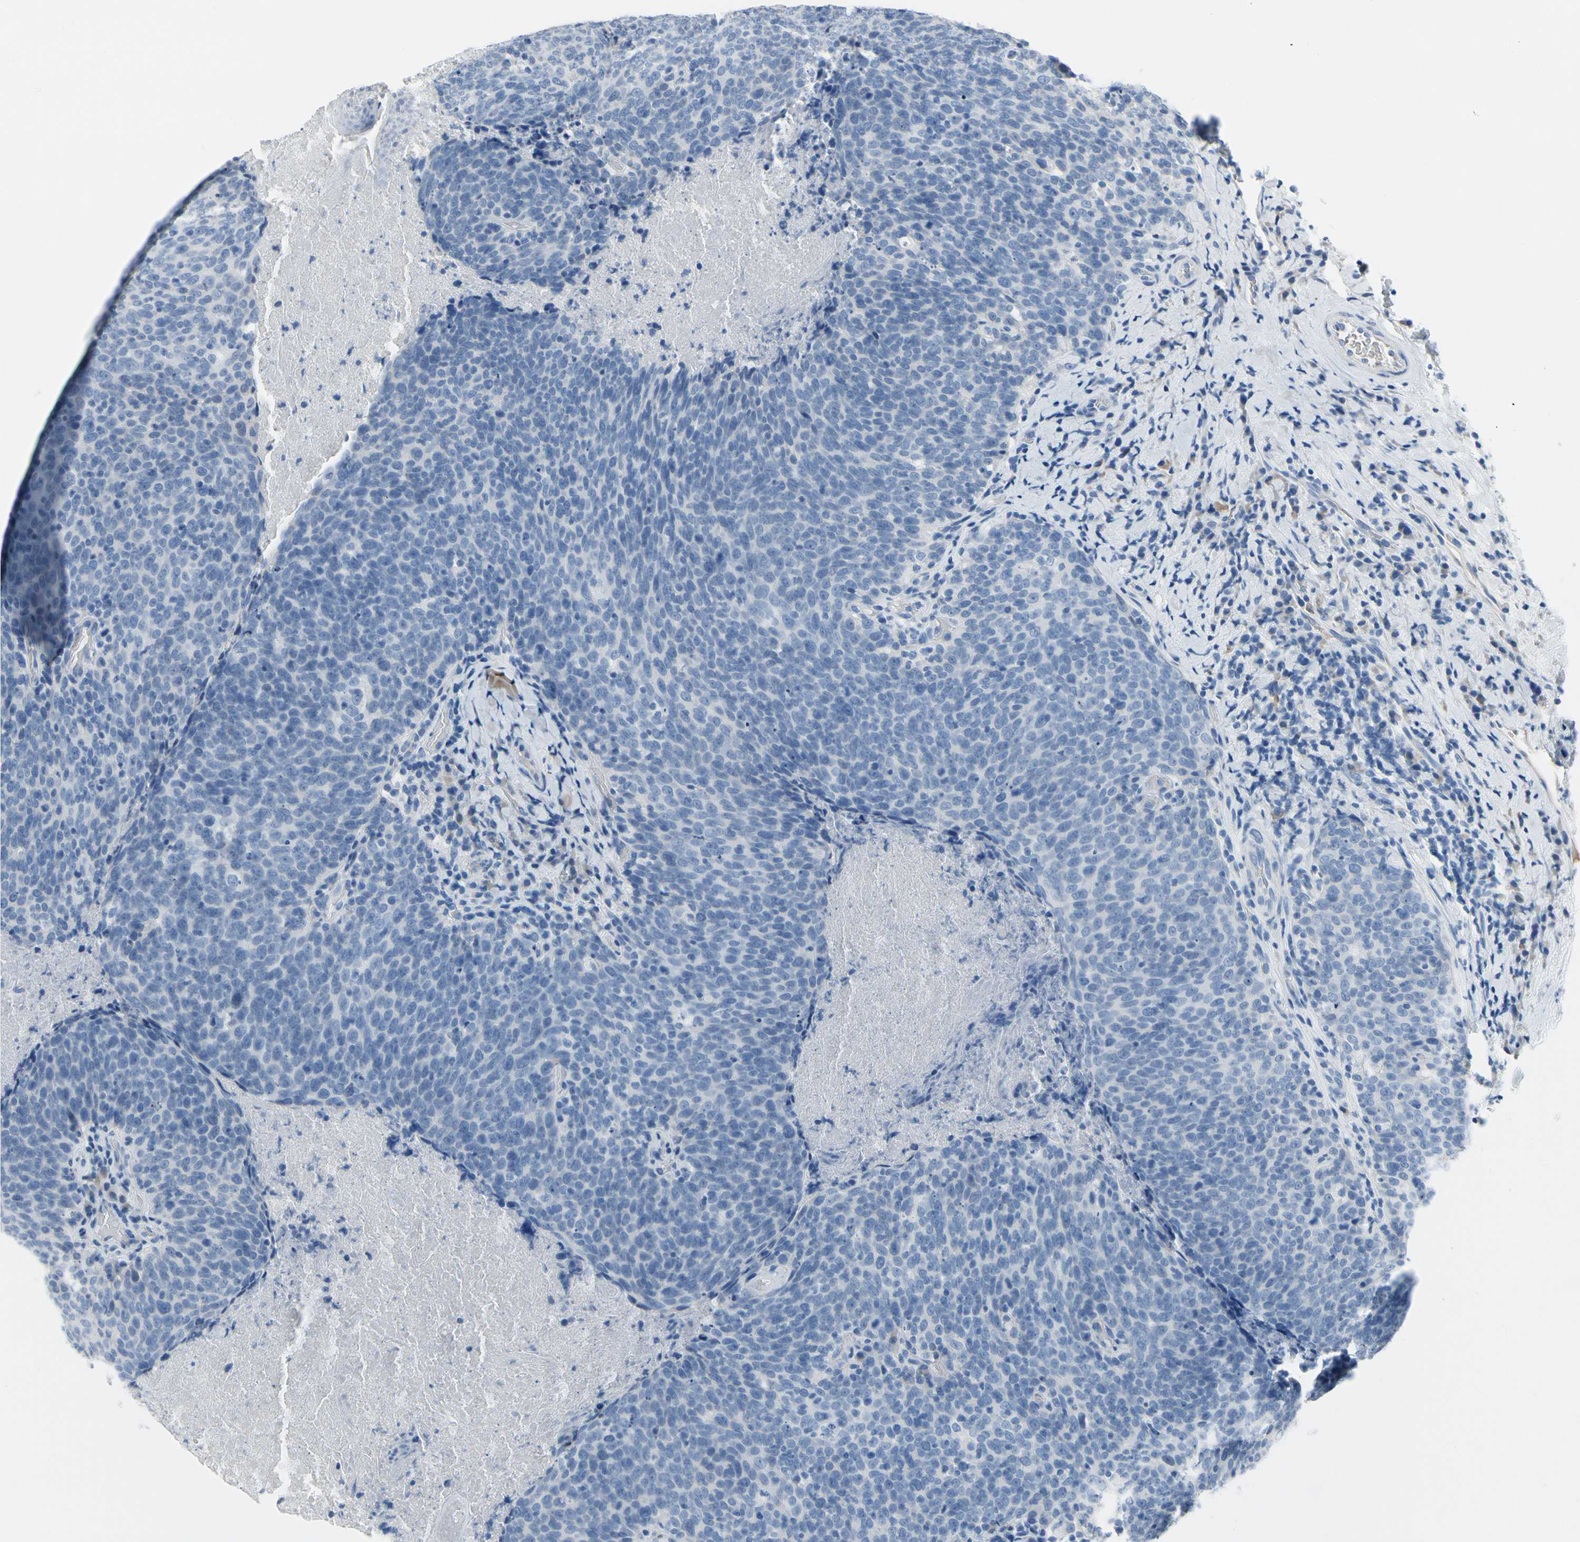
{"staining": {"intensity": "negative", "quantity": "none", "location": "none"}, "tissue": "head and neck cancer", "cell_type": "Tumor cells", "image_type": "cancer", "snomed": [{"axis": "morphology", "description": "Squamous cell carcinoma, NOS"}, {"axis": "morphology", "description": "Squamous cell carcinoma, metastatic, NOS"}, {"axis": "topography", "description": "Lymph node"}, {"axis": "topography", "description": "Head-Neck"}], "caption": "Immunohistochemical staining of head and neck cancer shows no significant positivity in tumor cells.", "gene": "MUC5B", "patient": {"sex": "male", "age": 62}}